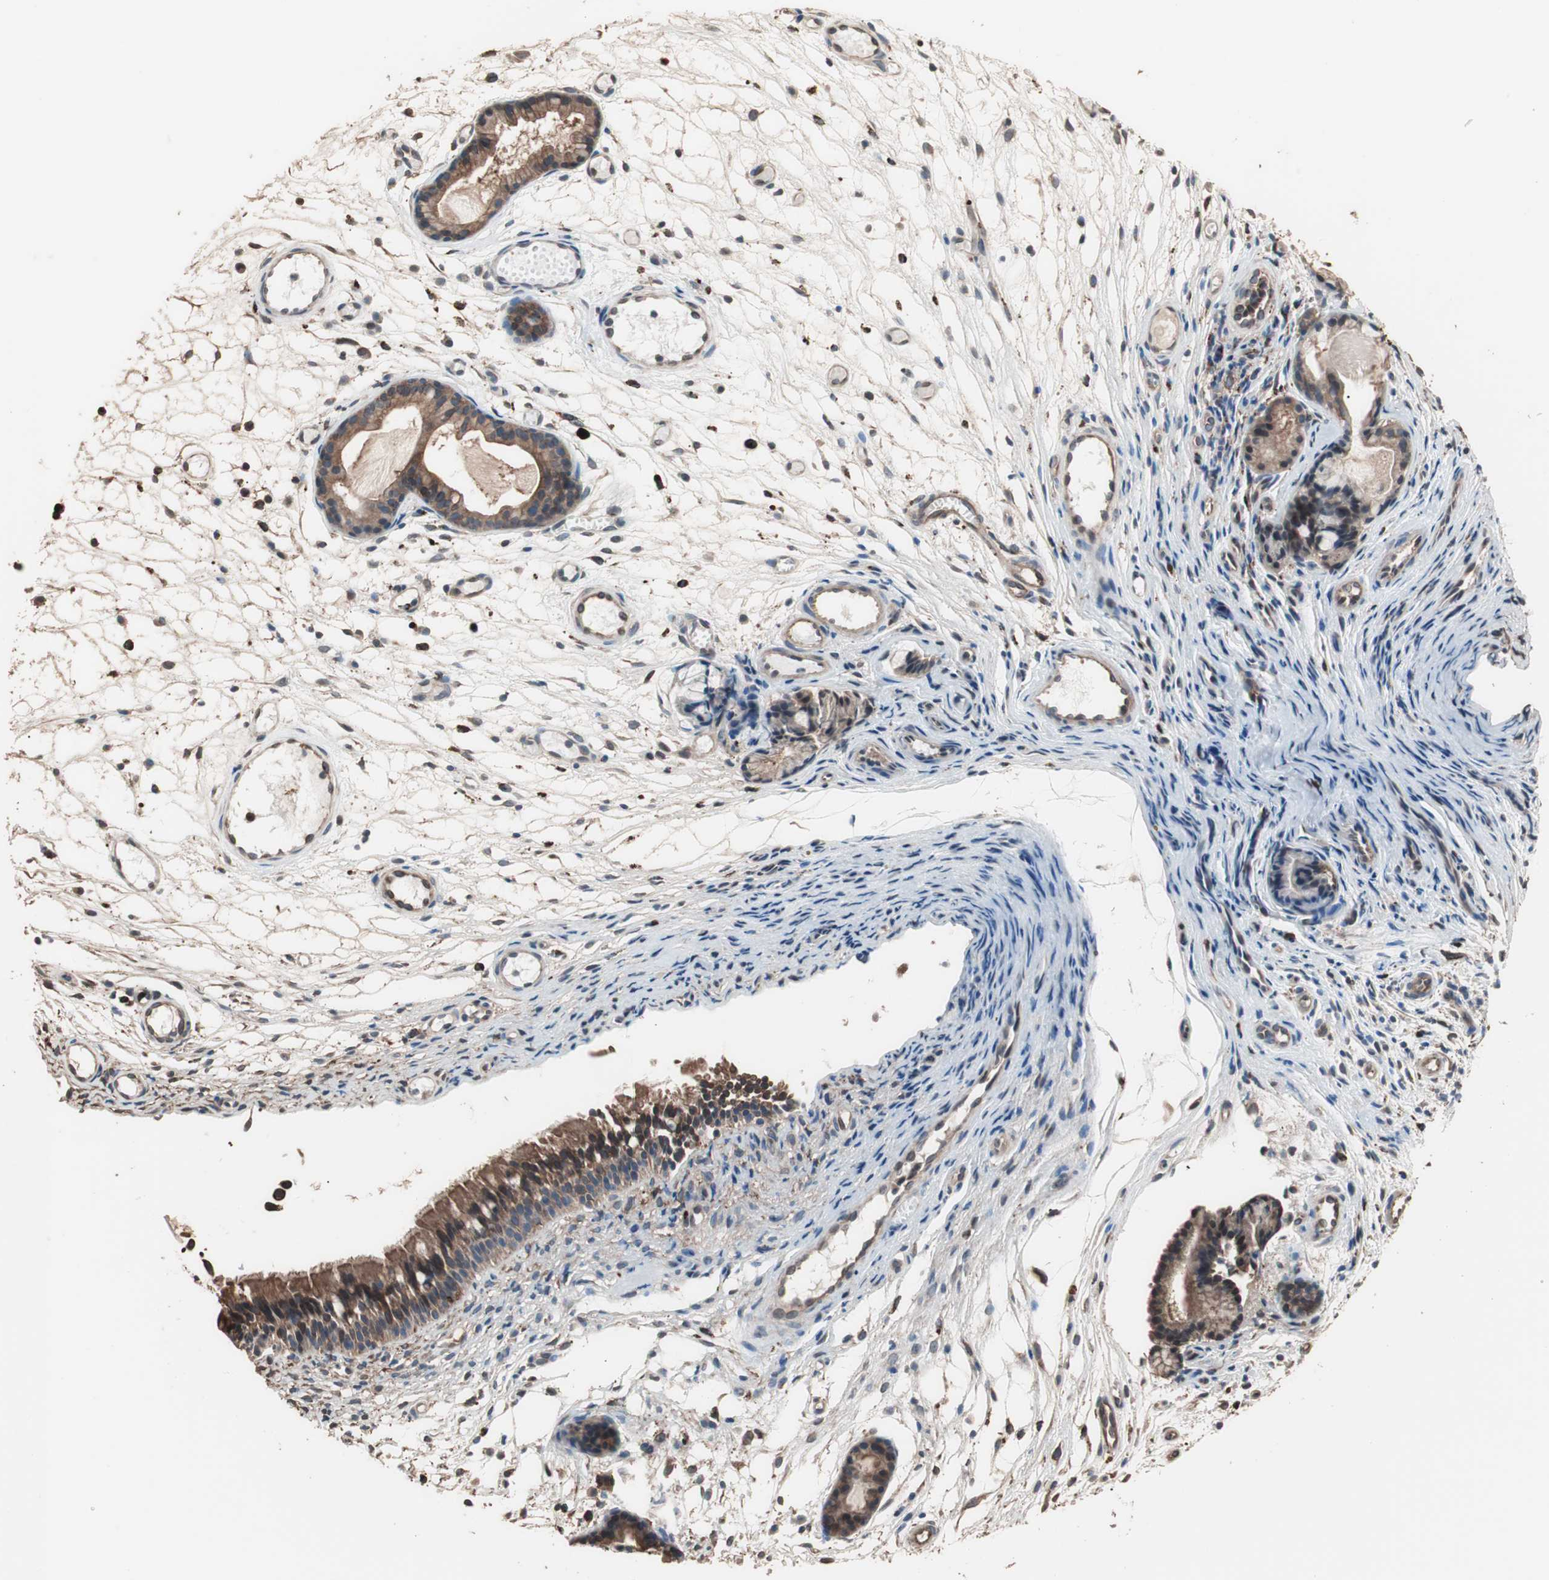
{"staining": {"intensity": "strong", "quantity": ">75%", "location": "cytoplasmic/membranous"}, "tissue": "nasopharynx", "cell_type": "Respiratory epithelial cells", "image_type": "normal", "snomed": [{"axis": "morphology", "description": "Normal tissue, NOS"}, {"axis": "topography", "description": "Nasopharynx"}], "caption": "The immunohistochemical stain labels strong cytoplasmic/membranous expression in respiratory epithelial cells of normal nasopharynx.", "gene": "CCT3", "patient": {"sex": "female", "age": 54}}